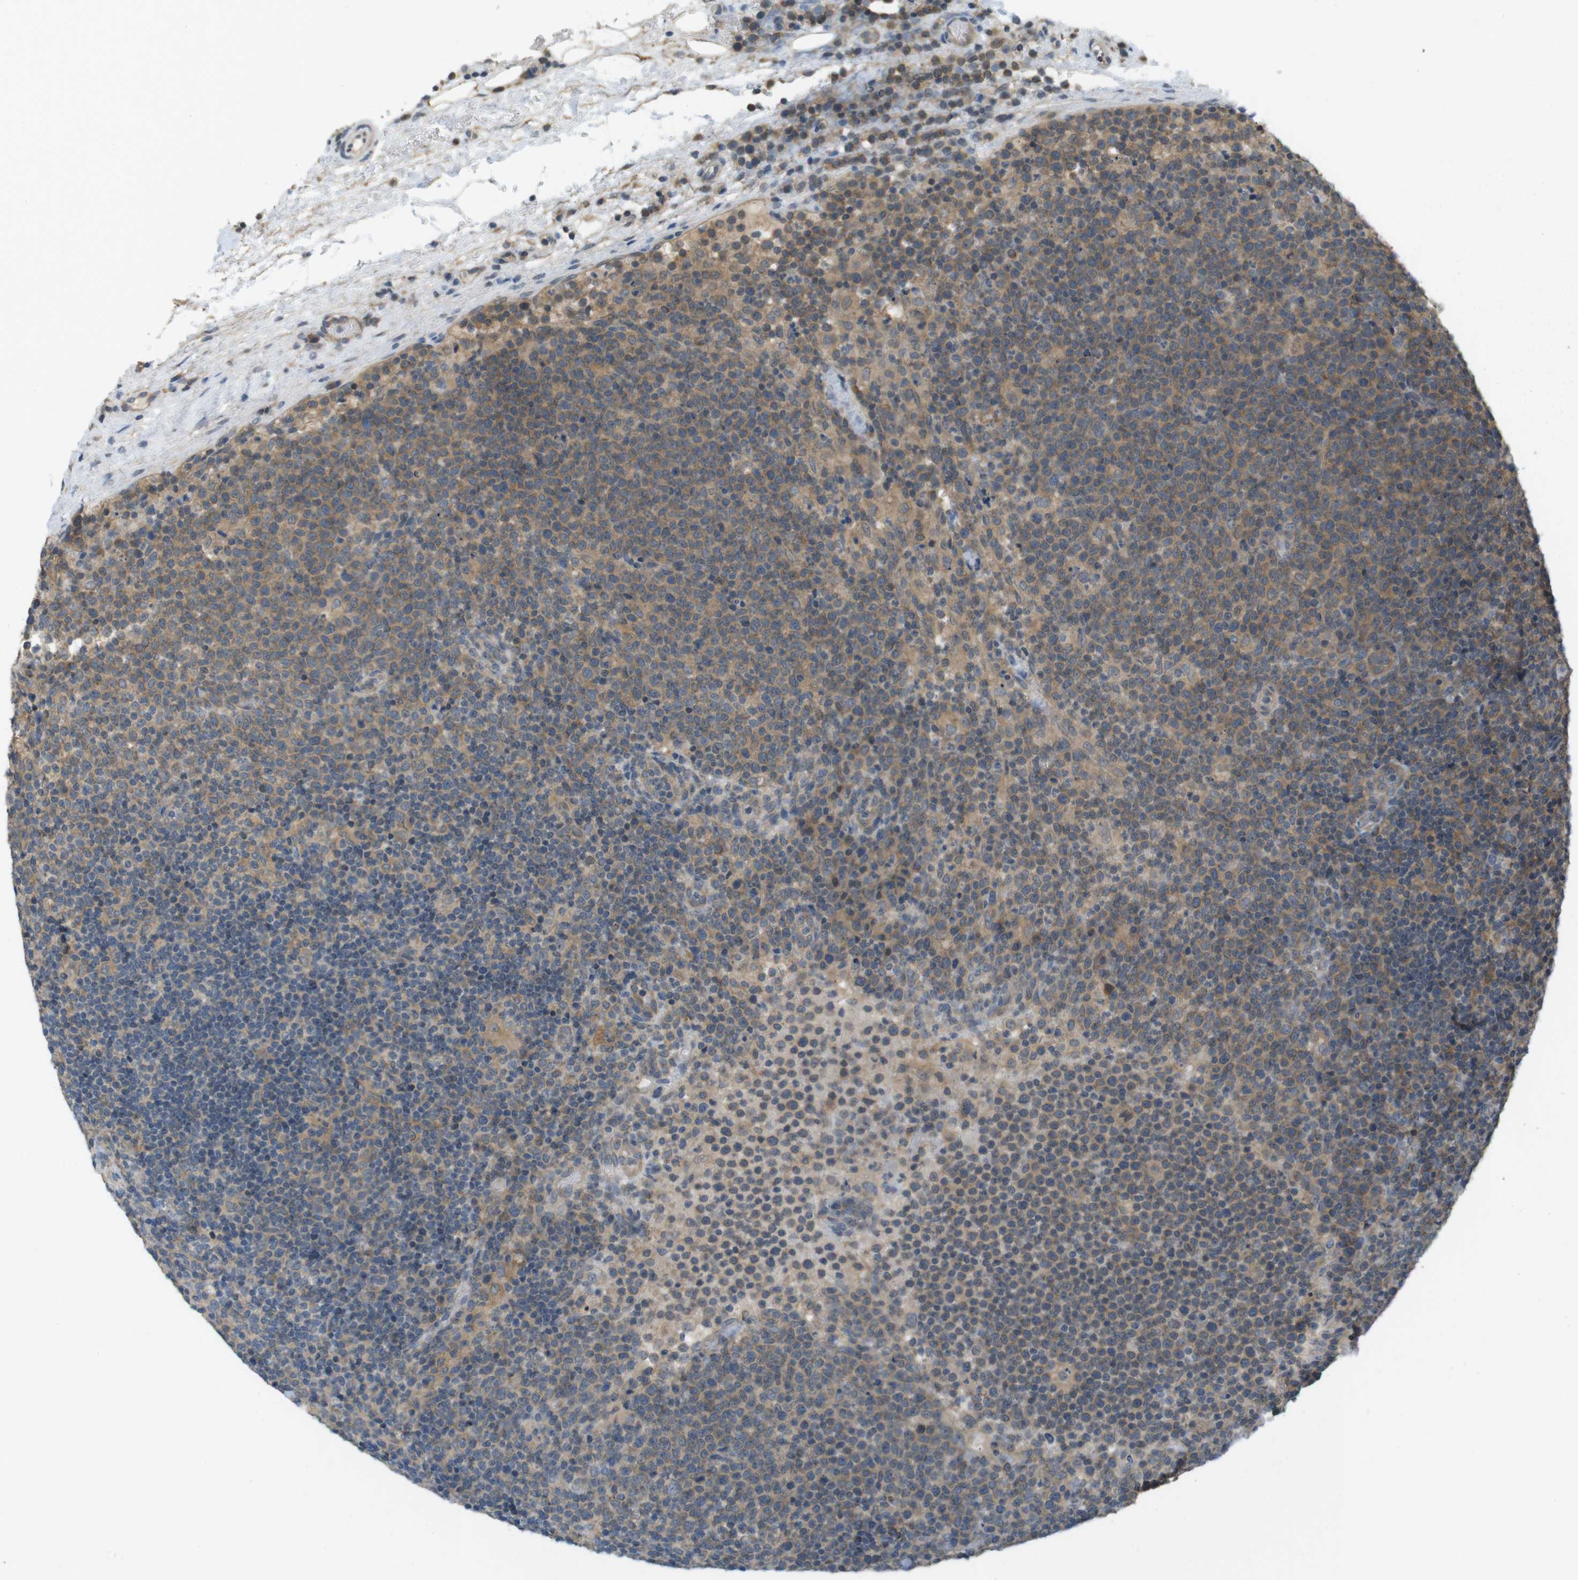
{"staining": {"intensity": "moderate", "quantity": ">75%", "location": "cytoplasmic/membranous"}, "tissue": "lymphoma", "cell_type": "Tumor cells", "image_type": "cancer", "snomed": [{"axis": "morphology", "description": "Malignant lymphoma, non-Hodgkin's type, High grade"}, {"axis": "topography", "description": "Lymph node"}], "caption": "This photomicrograph demonstrates malignant lymphoma, non-Hodgkin's type (high-grade) stained with immunohistochemistry to label a protein in brown. The cytoplasmic/membranous of tumor cells show moderate positivity for the protein. Nuclei are counter-stained blue.", "gene": "RNF130", "patient": {"sex": "male", "age": 61}}